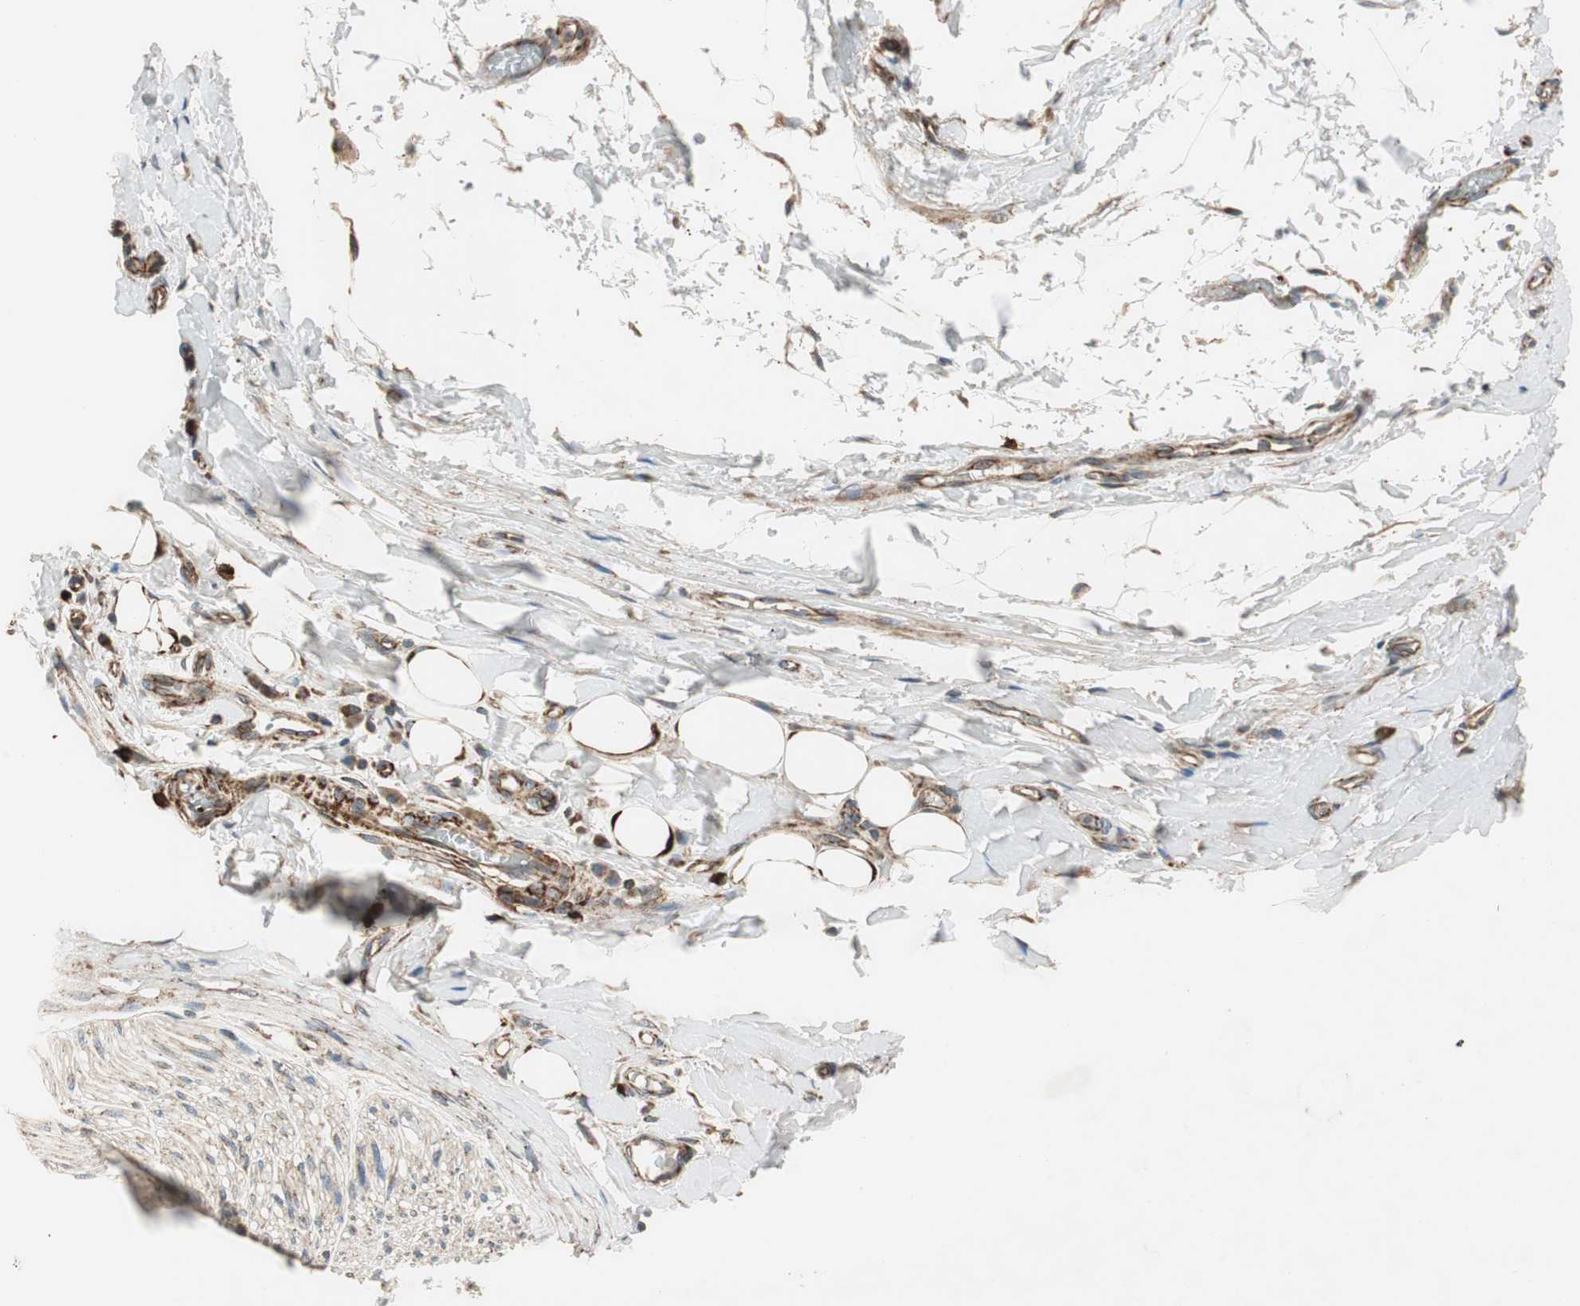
{"staining": {"intensity": "moderate", "quantity": ">75%", "location": "cytoplasmic/membranous"}, "tissue": "adipose tissue", "cell_type": "Adipocytes", "image_type": "normal", "snomed": [{"axis": "morphology", "description": "Normal tissue, NOS"}, {"axis": "morphology", "description": "Adenocarcinoma, NOS"}, {"axis": "topography", "description": "Esophagus"}], "caption": "Protein staining demonstrates moderate cytoplasmic/membranous positivity in approximately >75% of adipocytes in benign adipose tissue. (Brightfield microscopy of DAB IHC at high magnification).", "gene": "AKAP1", "patient": {"sex": "male", "age": 62}}